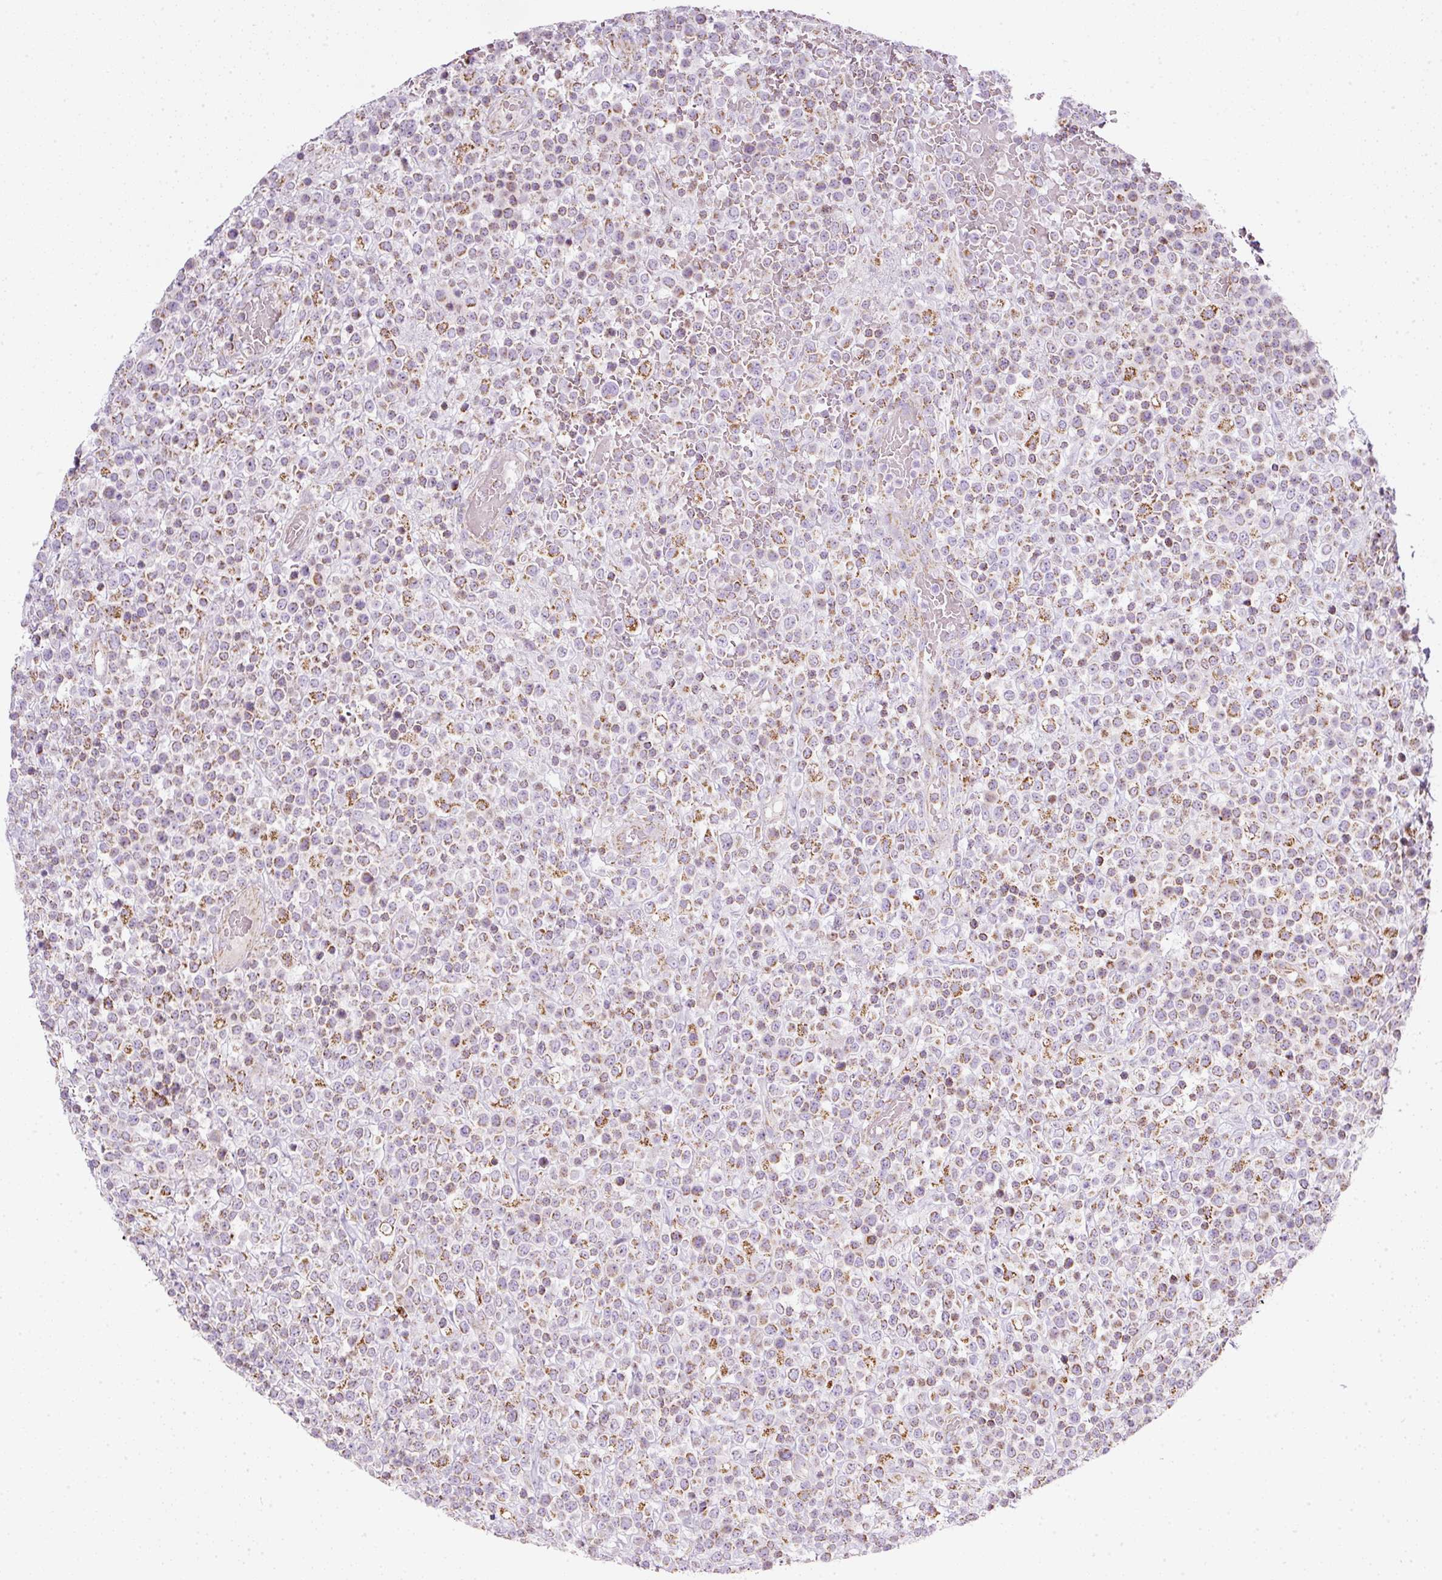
{"staining": {"intensity": "moderate", "quantity": "25%-75%", "location": "cytoplasmic/membranous"}, "tissue": "lymphoma", "cell_type": "Tumor cells", "image_type": "cancer", "snomed": [{"axis": "morphology", "description": "Malignant lymphoma, non-Hodgkin's type, High grade"}, {"axis": "topography", "description": "Colon"}], "caption": "IHC photomicrograph of neoplastic tissue: malignant lymphoma, non-Hodgkin's type (high-grade) stained using immunohistochemistry exhibits medium levels of moderate protein expression localized specifically in the cytoplasmic/membranous of tumor cells, appearing as a cytoplasmic/membranous brown color.", "gene": "SDHA", "patient": {"sex": "female", "age": 53}}